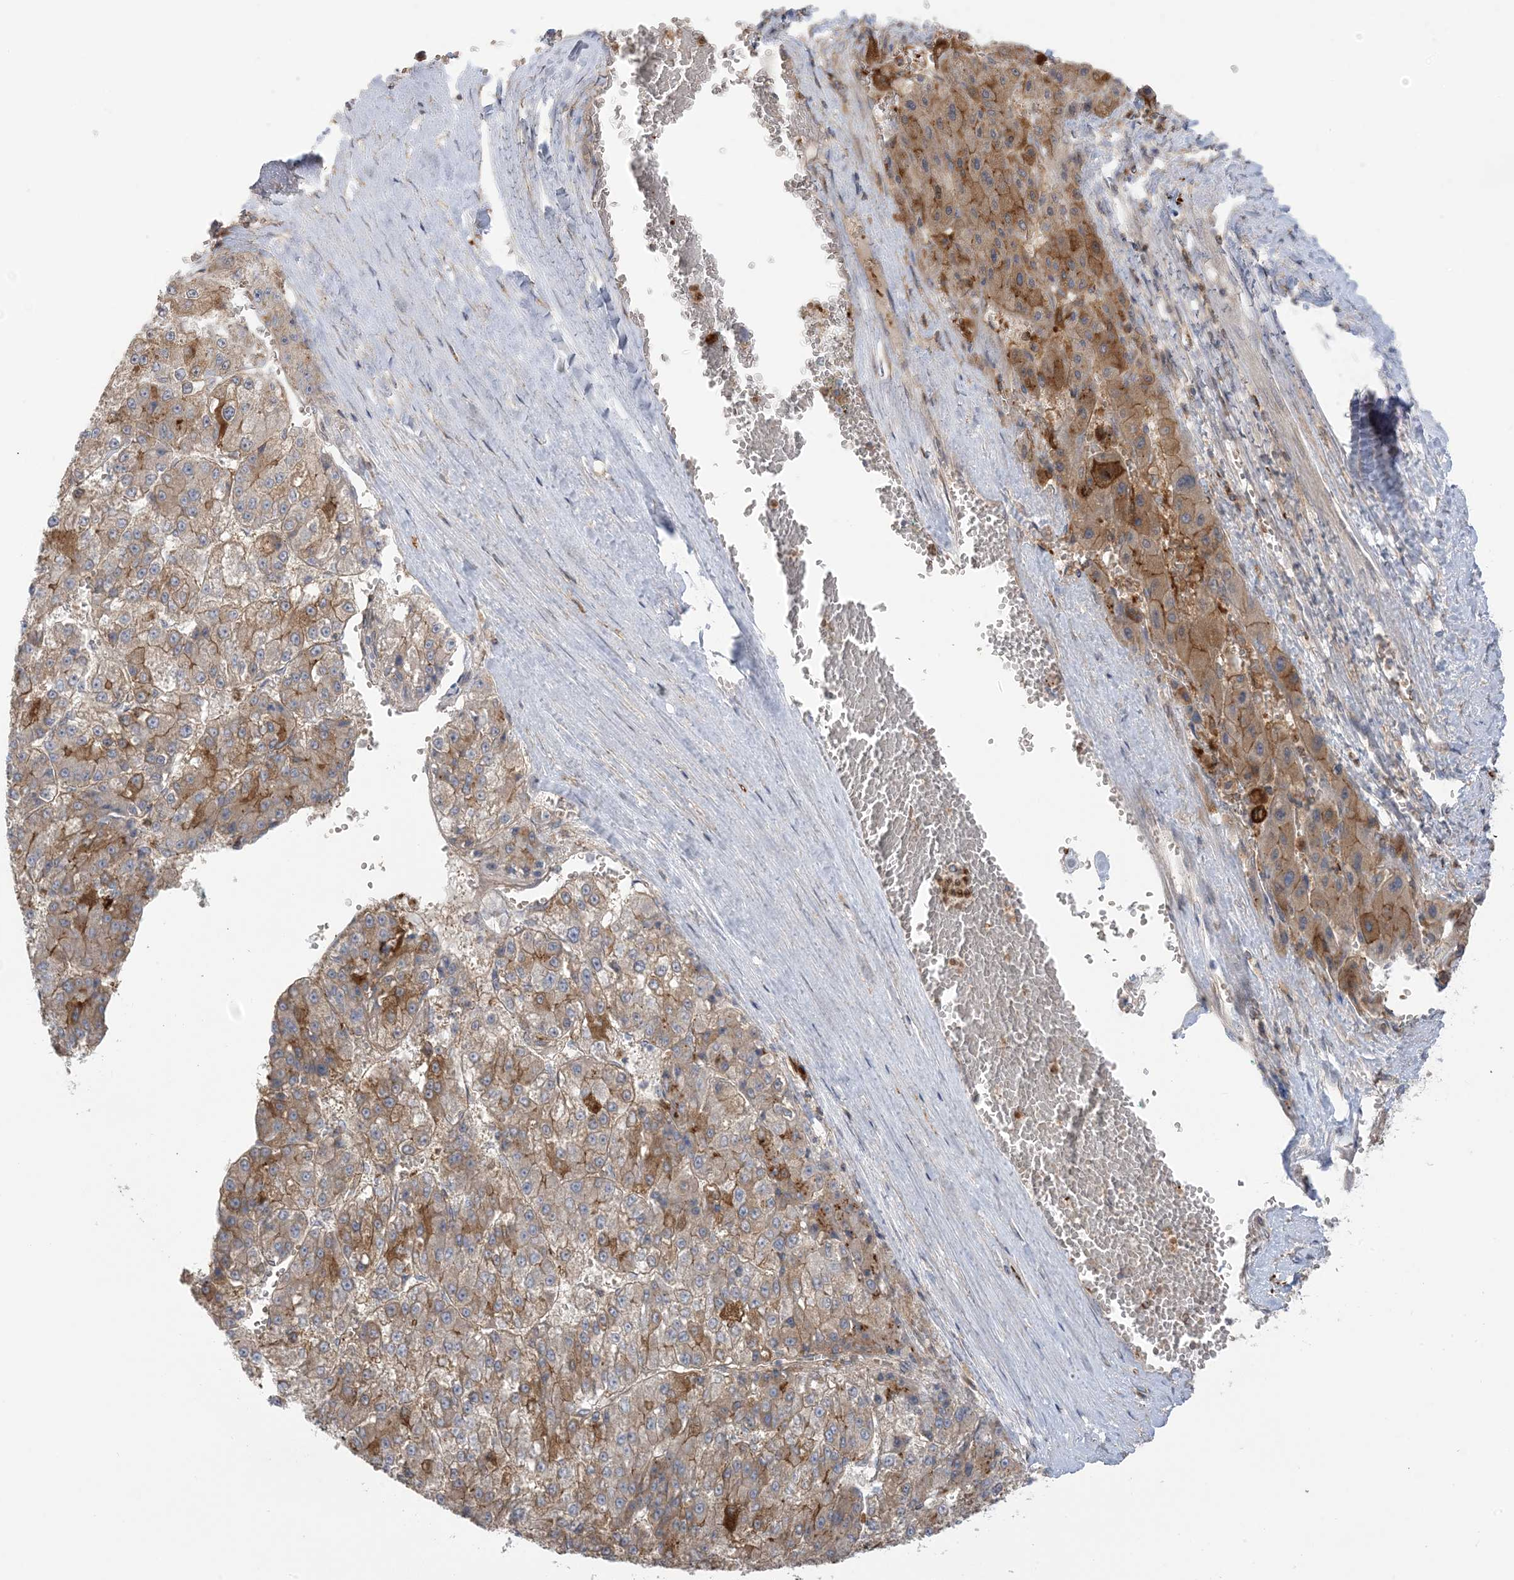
{"staining": {"intensity": "moderate", "quantity": "25%-75%", "location": "cytoplasmic/membranous"}, "tissue": "liver cancer", "cell_type": "Tumor cells", "image_type": "cancer", "snomed": [{"axis": "morphology", "description": "Carcinoma, Hepatocellular, NOS"}, {"axis": "topography", "description": "Liver"}], "caption": "Liver cancer (hepatocellular carcinoma) stained with a protein marker reveals moderate staining in tumor cells.", "gene": "ICMT", "patient": {"sex": "female", "age": 73}}